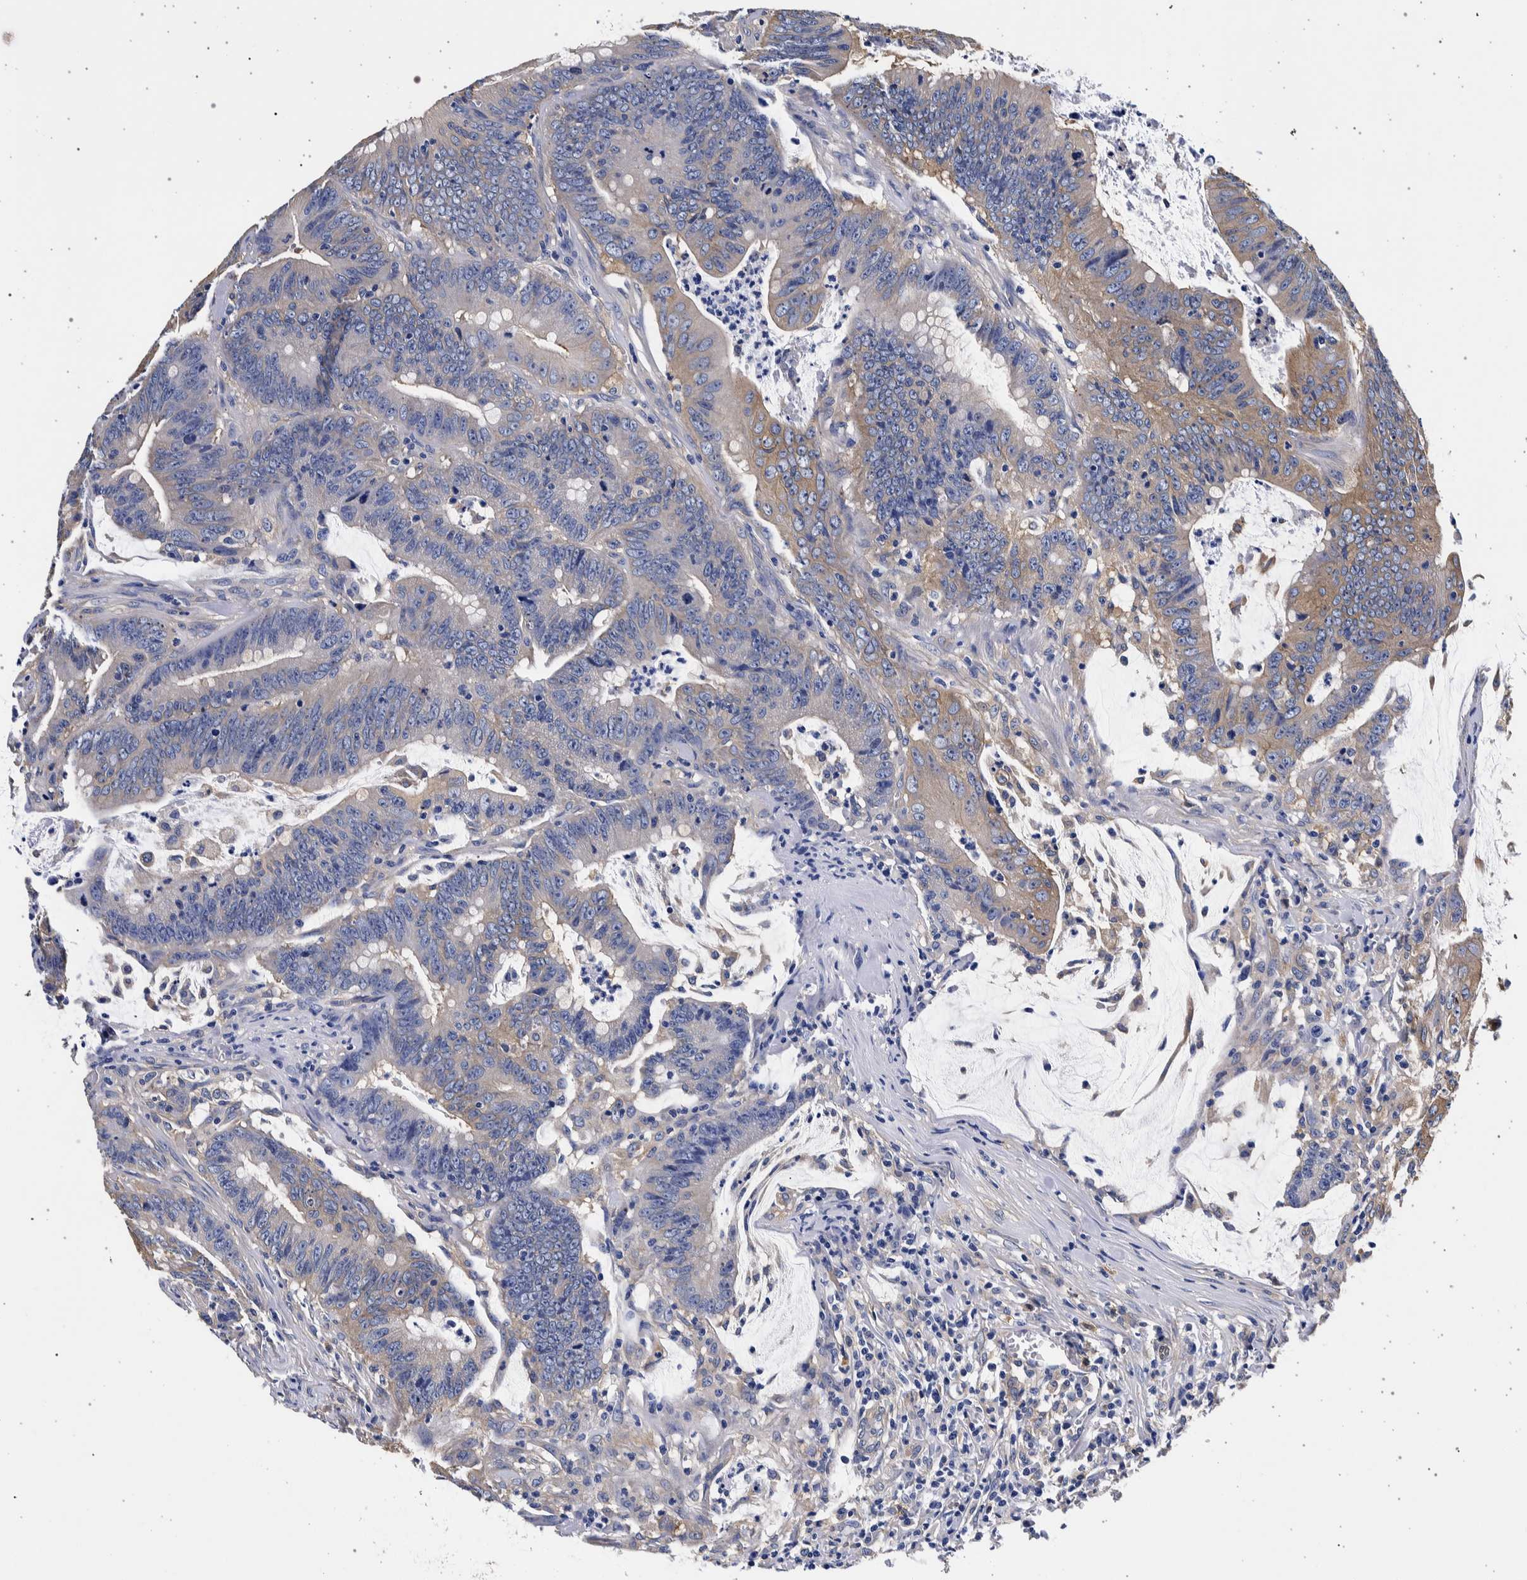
{"staining": {"intensity": "weak", "quantity": "25%-75%", "location": "cytoplasmic/membranous"}, "tissue": "colorectal cancer", "cell_type": "Tumor cells", "image_type": "cancer", "snomed": [{"axis": "morphology", "description": "Adenocarcinoma, NOS"}, {"axis": "topography", "description": "Colon"}], "caption": "A photomicrograph showing weak cytoplasmic/membranous positivity in approximately 25%-75% of tumor cells in adenocarcinoma (colorectal), as visualized by brown immunohistochemical staining.", "gene": "NIBAN2", "patient": {"sex": "male", "age": 45}}